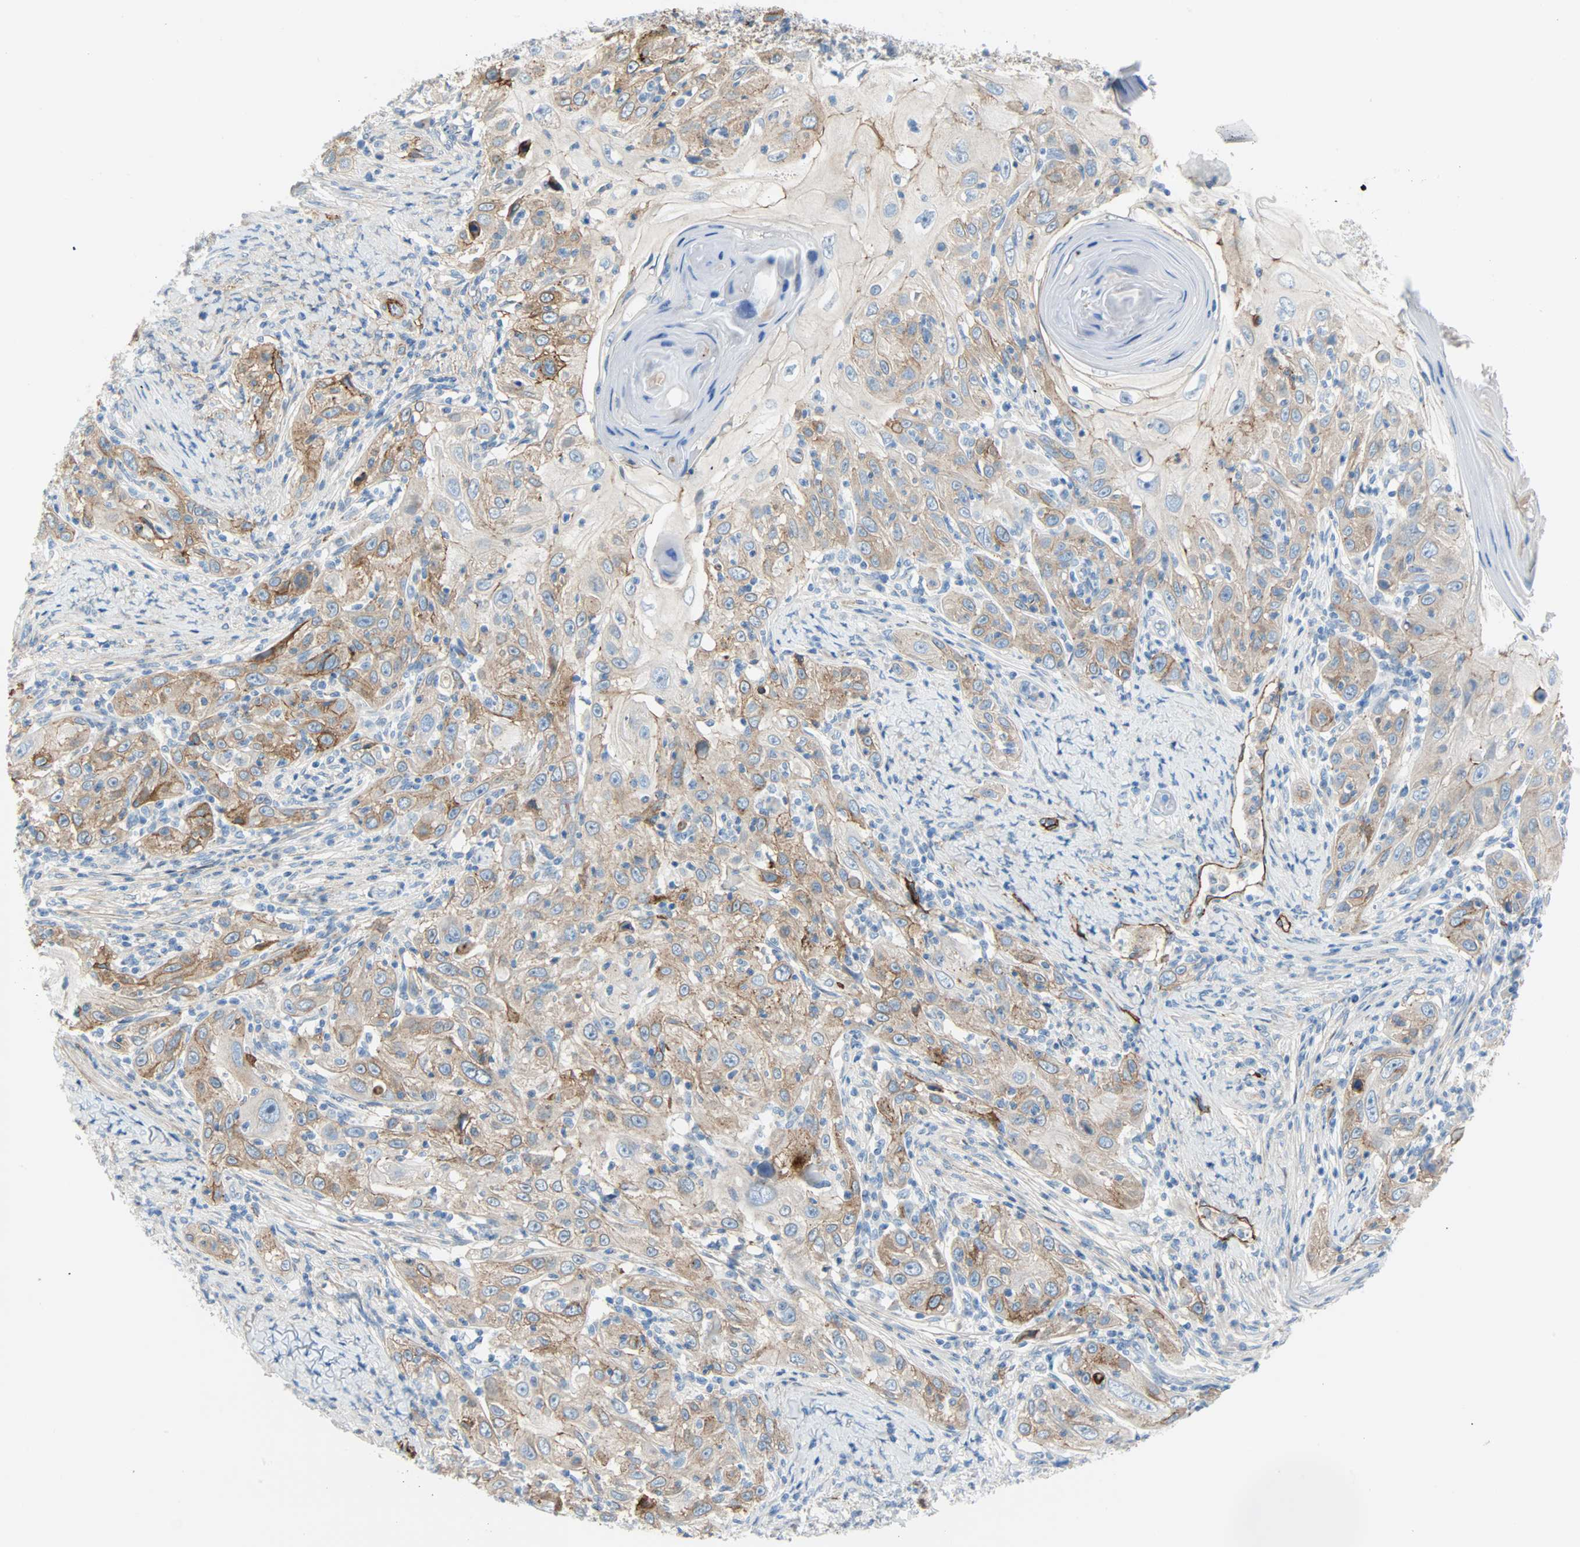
{"staining": {"intensity": "moderate", "quantity": ">75%", "location": "cytoplasmic/membranous"}, "tissue": "skin cancer", "cell_type": "Tumor cells", "image_type": "cancer", "snomed": [{"axis": "morphology", "description": "Squamous cell carcinoma, NOS"}, {"axis": "topography", "description": "Skin"}], "caption": "A high-resolution micrograph shows immunohistochemistry (IHC) staining of squamous cell carcinoma (skin), which shows moderate cytoplasmic/membranous positivity in about >75% of tumor cells. Nuclei are stained in blue.", "gene": "PDPN", "patient": {"sex": "female", "age": 88}}